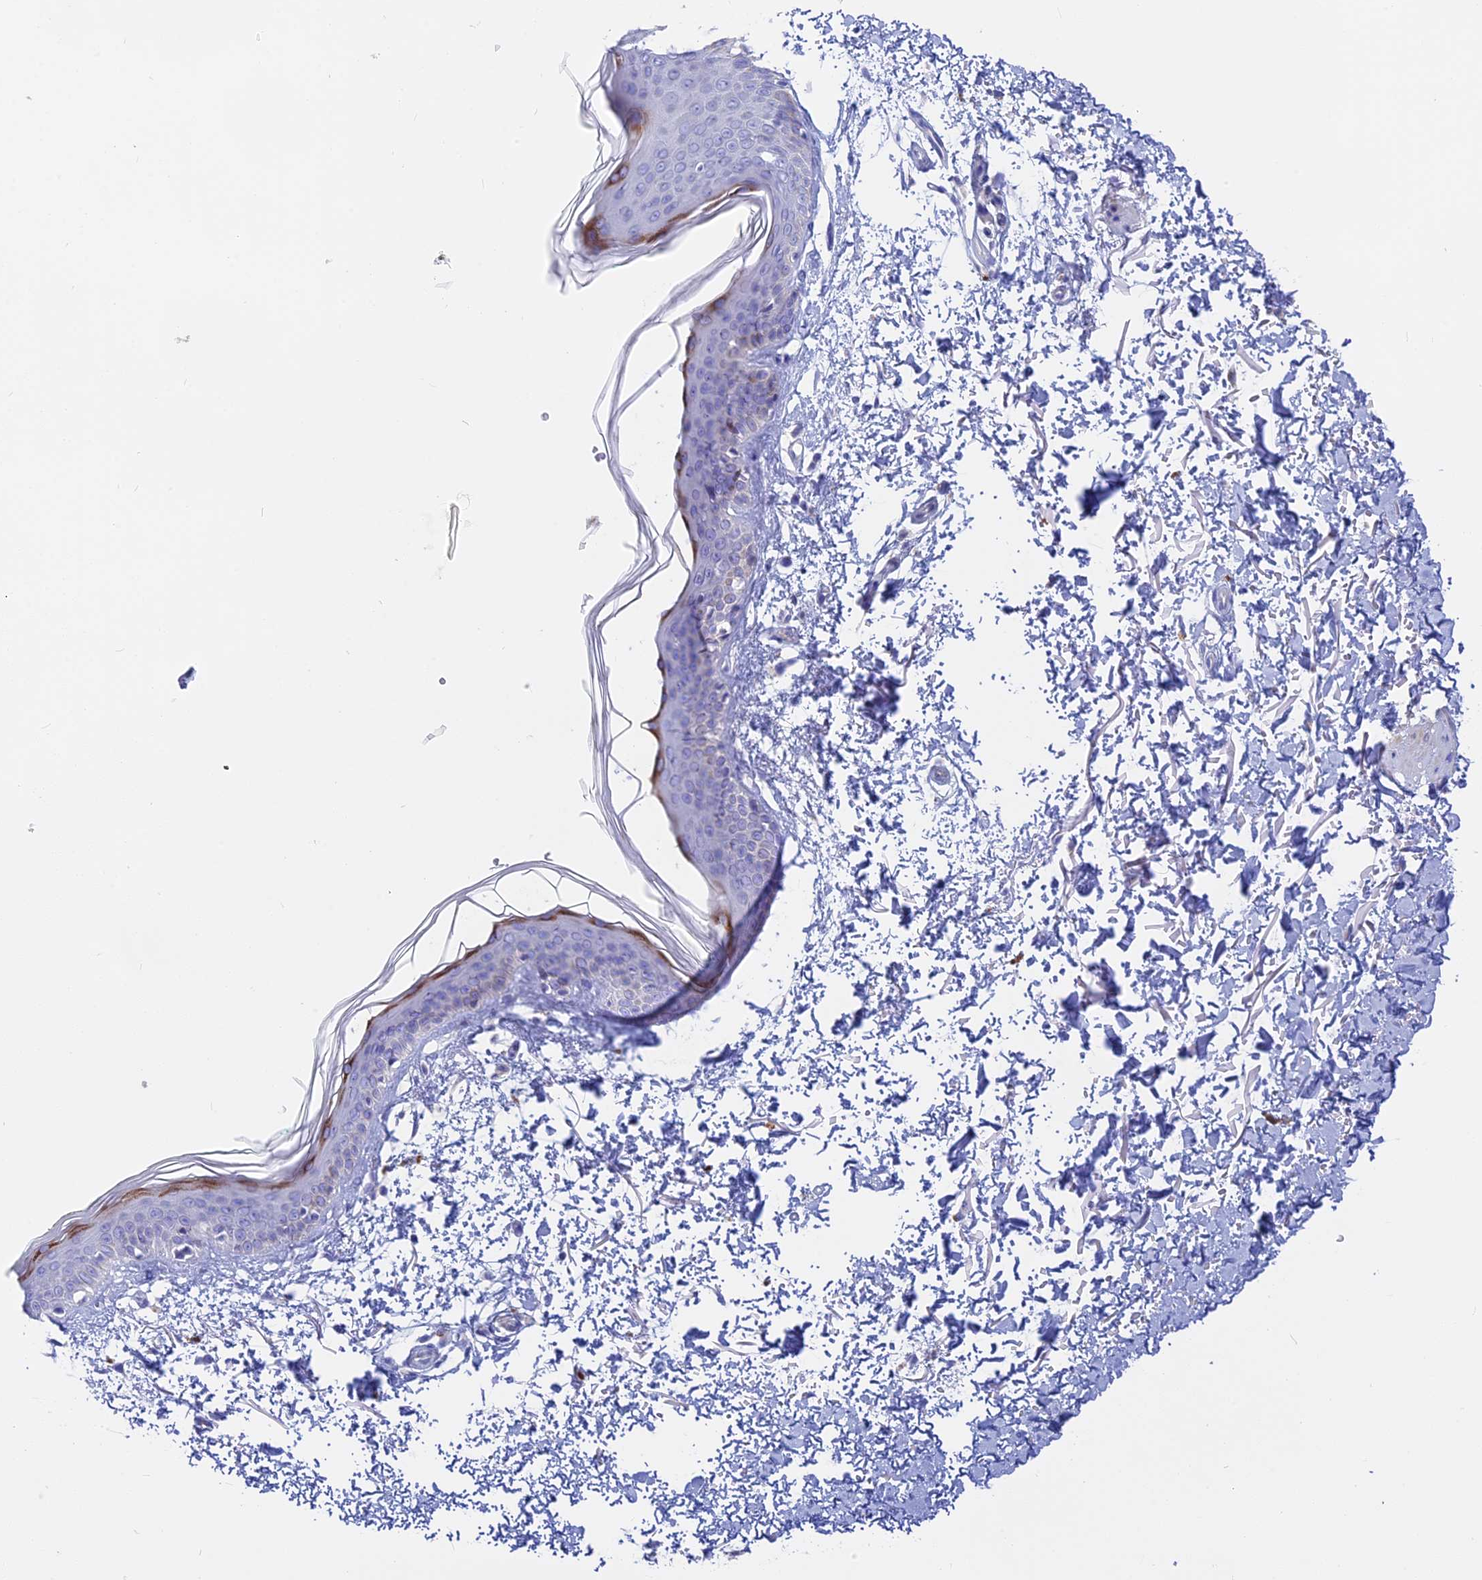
{"staining": {"intensity": "negative", "quantity": "none", "location": "none"}, "tissue": "skin", "cell_type": "Fibroblasts", "image_type": "normal", "snomed": [{"axis": "morphology", "description": "Normal tissue, NOS"}, {"axis": "topography", "description": "Skin"}], "caption": "Benign skin was stained to show a protein in brown. There is no significant expression in fibroblasts. The staining is performed using DAB (3,3'-diaminobenzidine) brown chromogen with nuclei counter-stained in using hematoxylin.", "gene": "GLB1L", "patient": {"sex": "male", "age": 66}}